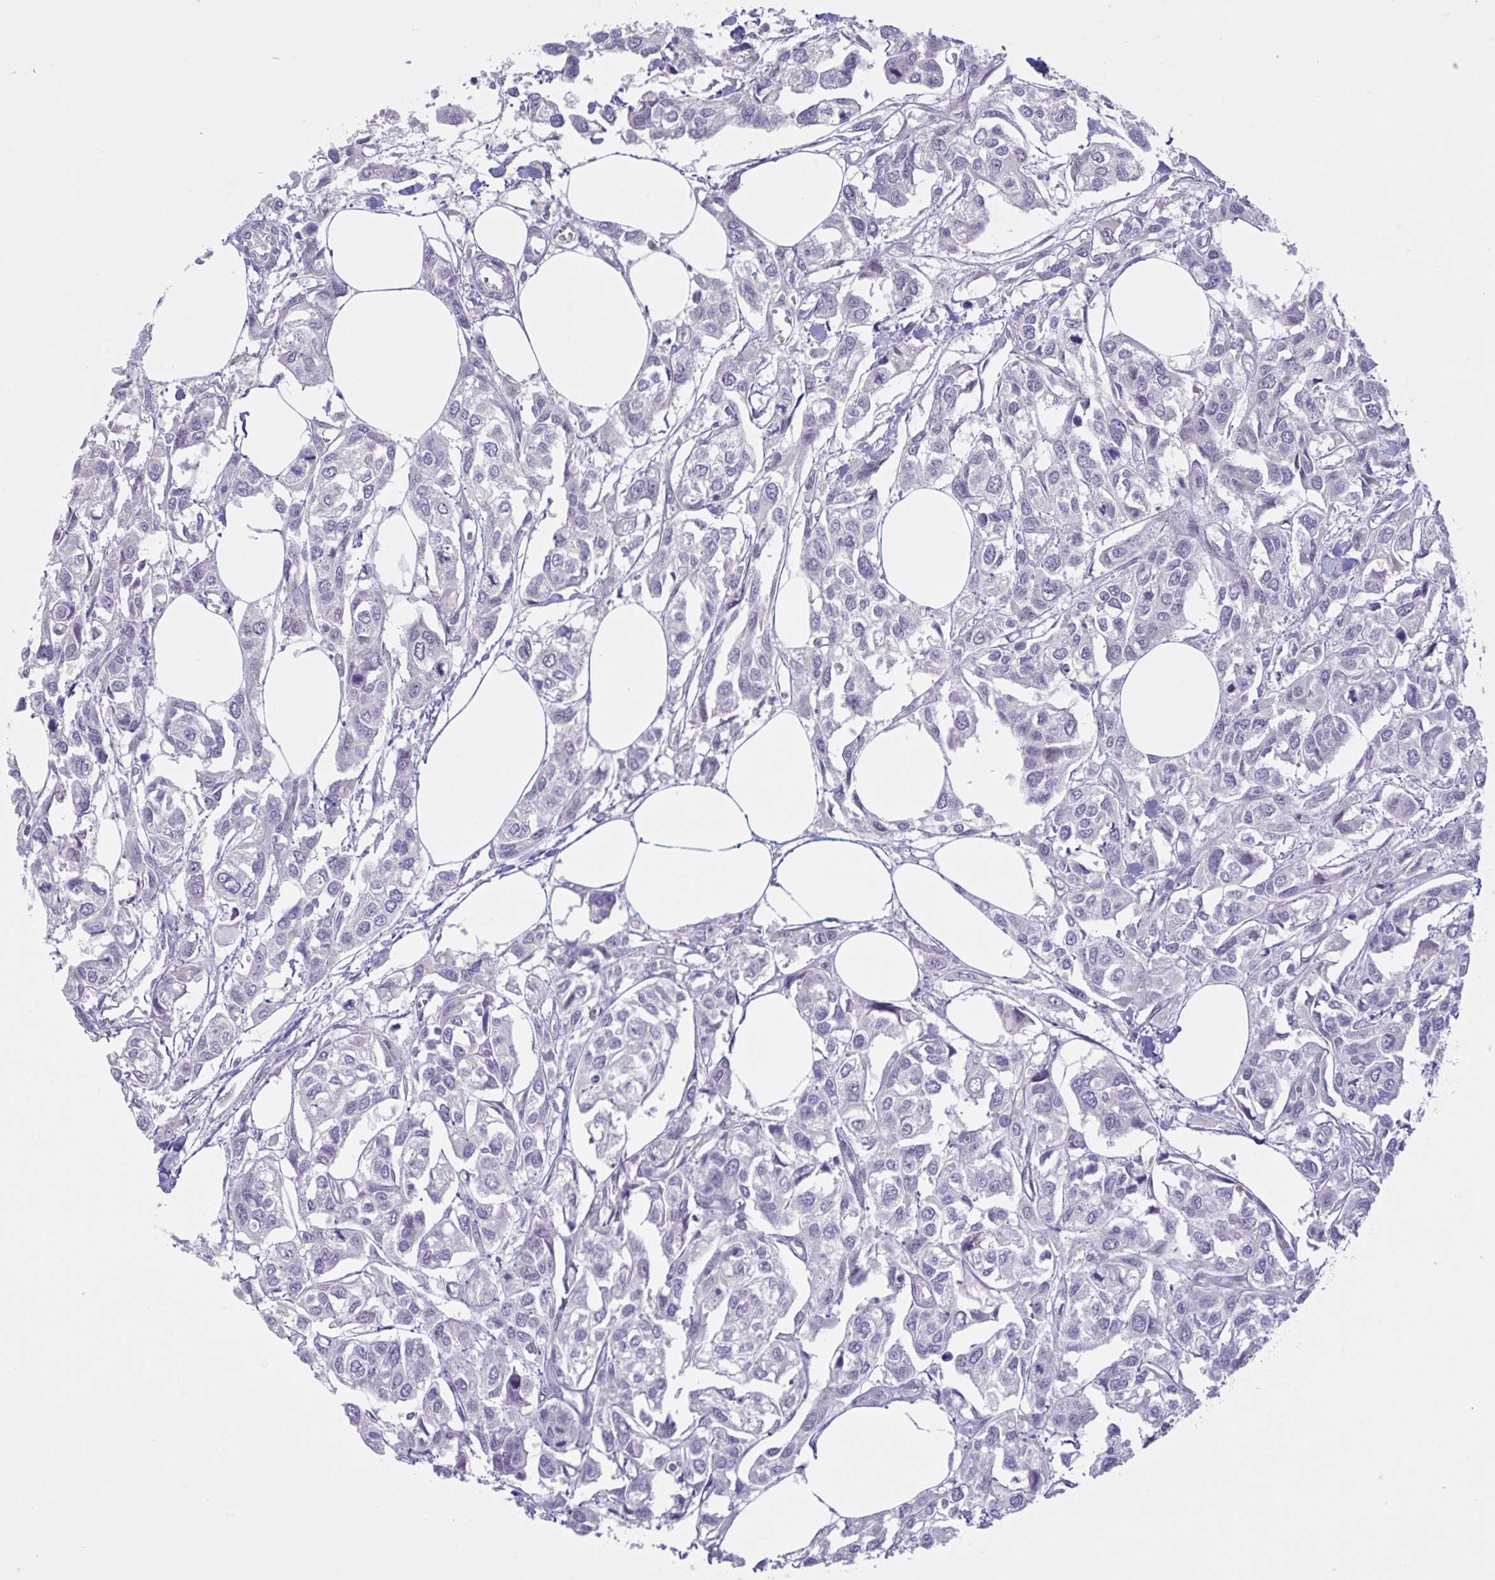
{"staining": {"intensity": "negative", "quantity": "none", "location": "none"}, "tissue": "urothelial cancer", "cell_type": "Tumor cells", "image_type": "cancer", "snomed": [{"axis": "morphology", "description": "Urothelial carcinoma, High grade"}, {"axis": "topography", "description": "Urinary bladder"}], "caption": "Immunohistochemistry (IHC) photomicrograph of neoplastic tissue: human urothelial carcinoma (high-grade) stained with DAB (3,3'-diaminobenzidine) reveals no significant protein expression in tumor cells. The staining is performed using DAB (3,3'-diaminobenzidine) brown chromogen with nuclei counter-stained in using hematoxylin.", "gene": "VWC2", "patient": {"sex": "male", "age": 67}}